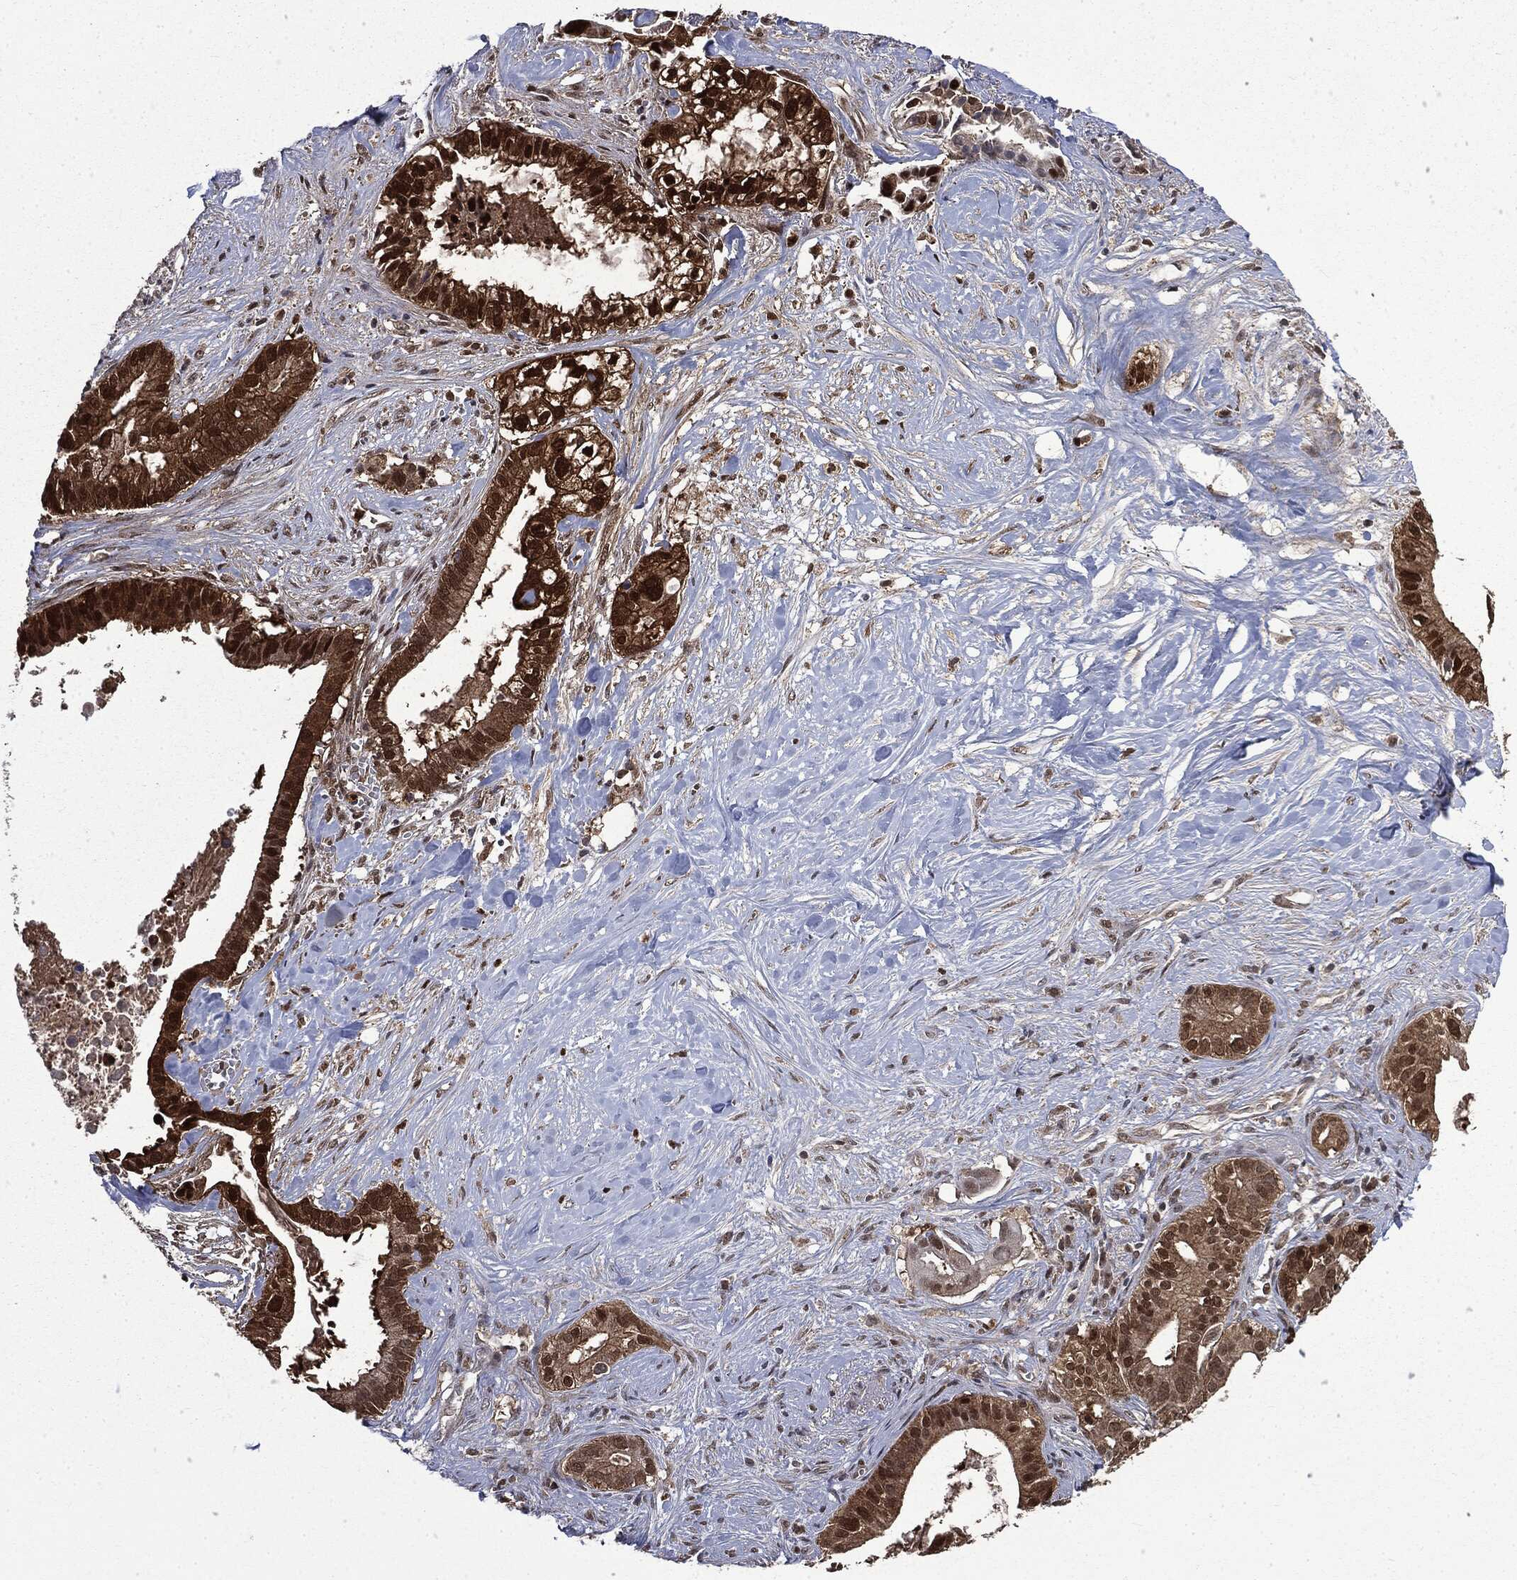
{"staining": {"intensity": "moderate", "quantity": ">75%", "location": "cytoplasmic/membranous,nuclear"}, "tissue": "pancreatic cancer", "cell_type": "Tumor cells", "image_type": "cancer", "snomed": [{"axis": "morphology", "description": "Adenocarcinoma, NOS"}, {"axis": "topography", "description": "Pancreas"}], "caption": "High-magnification brightfield microscopy of pancreatic adenocarcinoma stained with DAB (brown) and counterstained with hematoxylin (blue). tumor cells exhibit moderate cytoplasmic/membranous and nuclear staining is seen in about>75% of cells.", "gene": "GPI", "patient": {"sex": "male", "age": 61}}